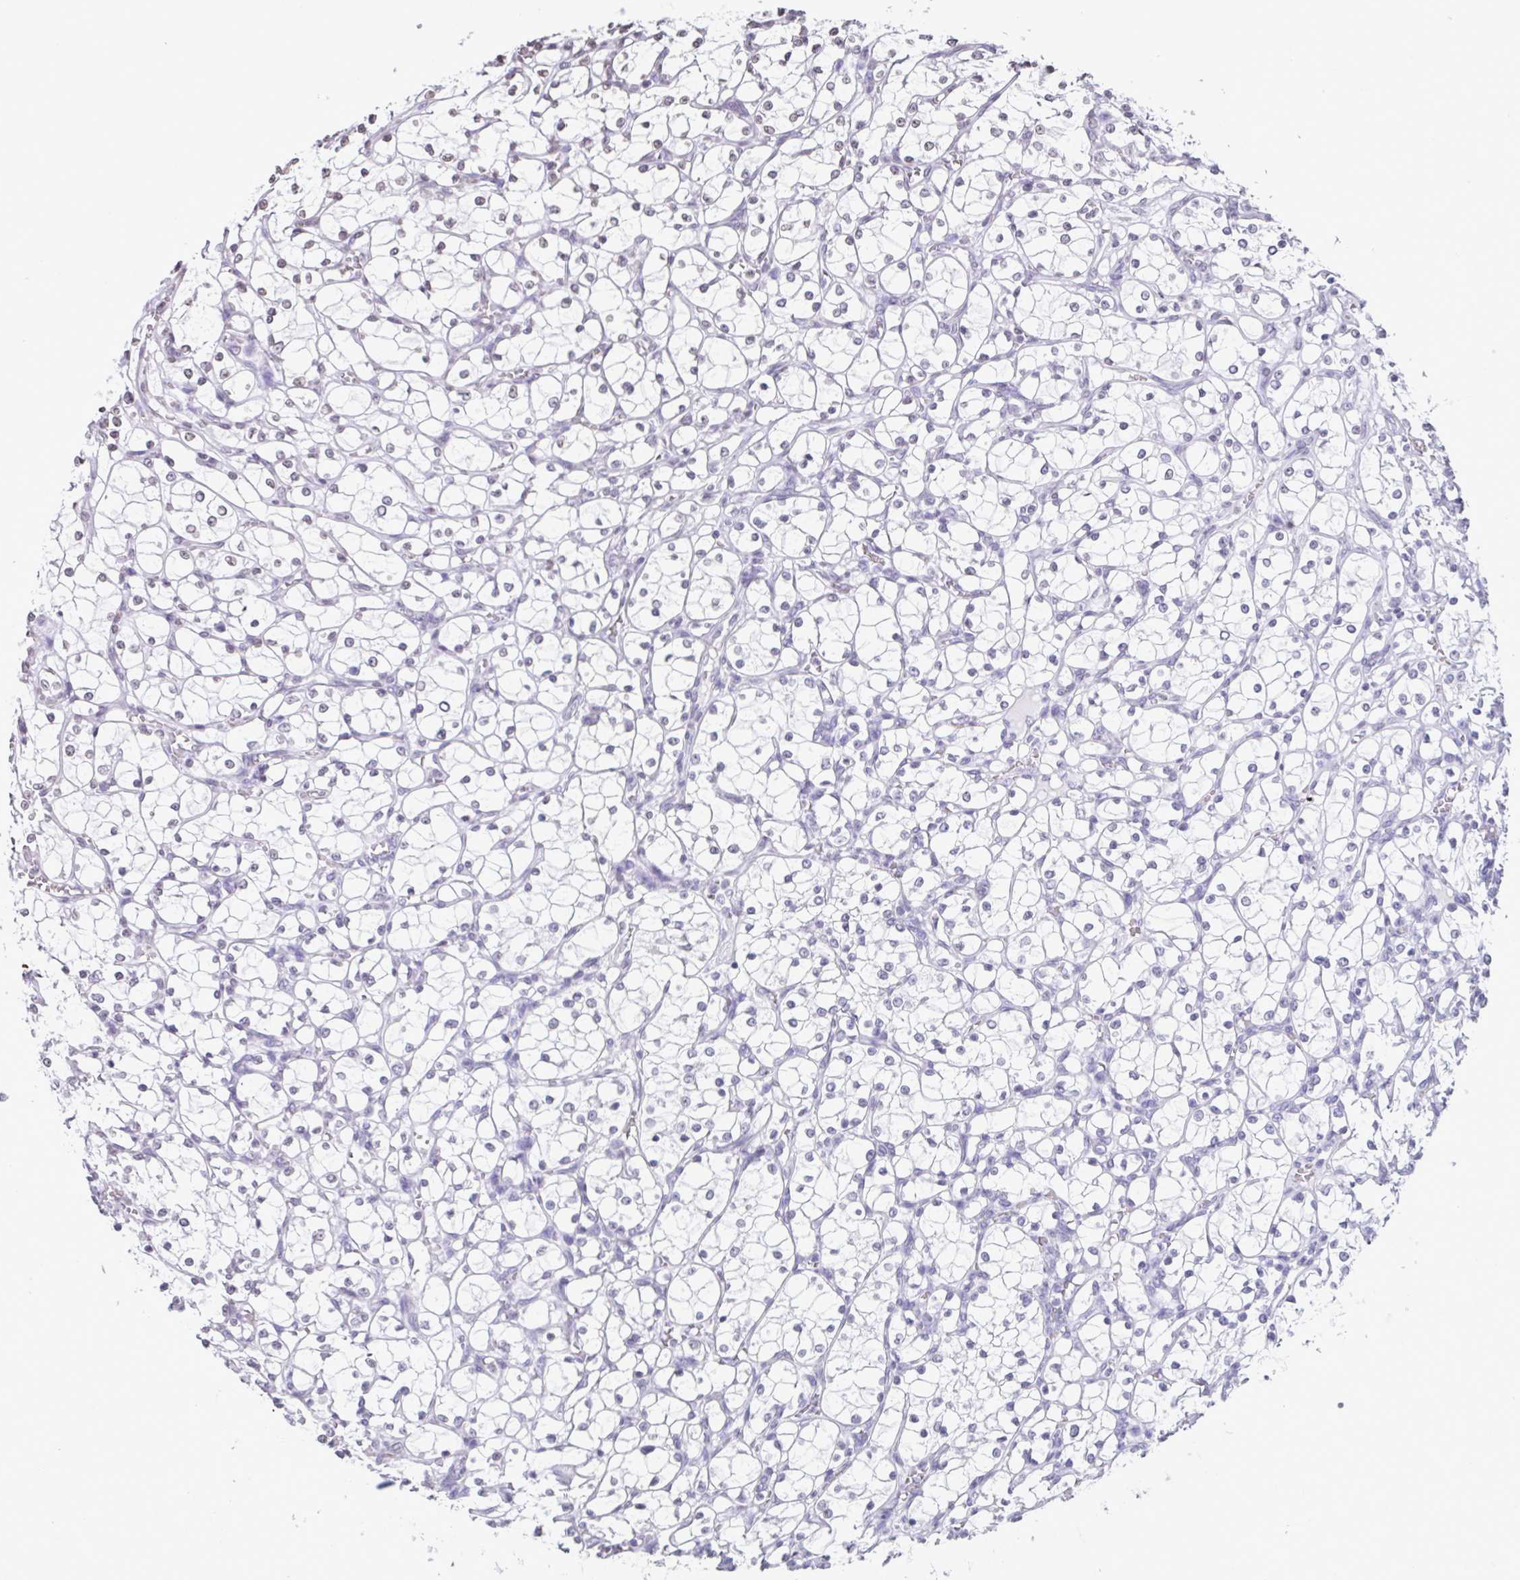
{"staining": {"intensity": "negative", "quantity": "none", "location": "none"}, "tissue": "renal cancer", "cell_type": "Tumor cells", "image_type": "cancer", "snomed": [{"axis": "morphology", "description": "Adenocarcinoma, NOS"}, {"axis": "topography", "description": "Kidney"}], "caption": "Immunohistochemical staining of renal cancer demonstrates no significant expression in tumor cells.", "gene": "VCY1B", "patient": {"sex": "female", "age": 69}}